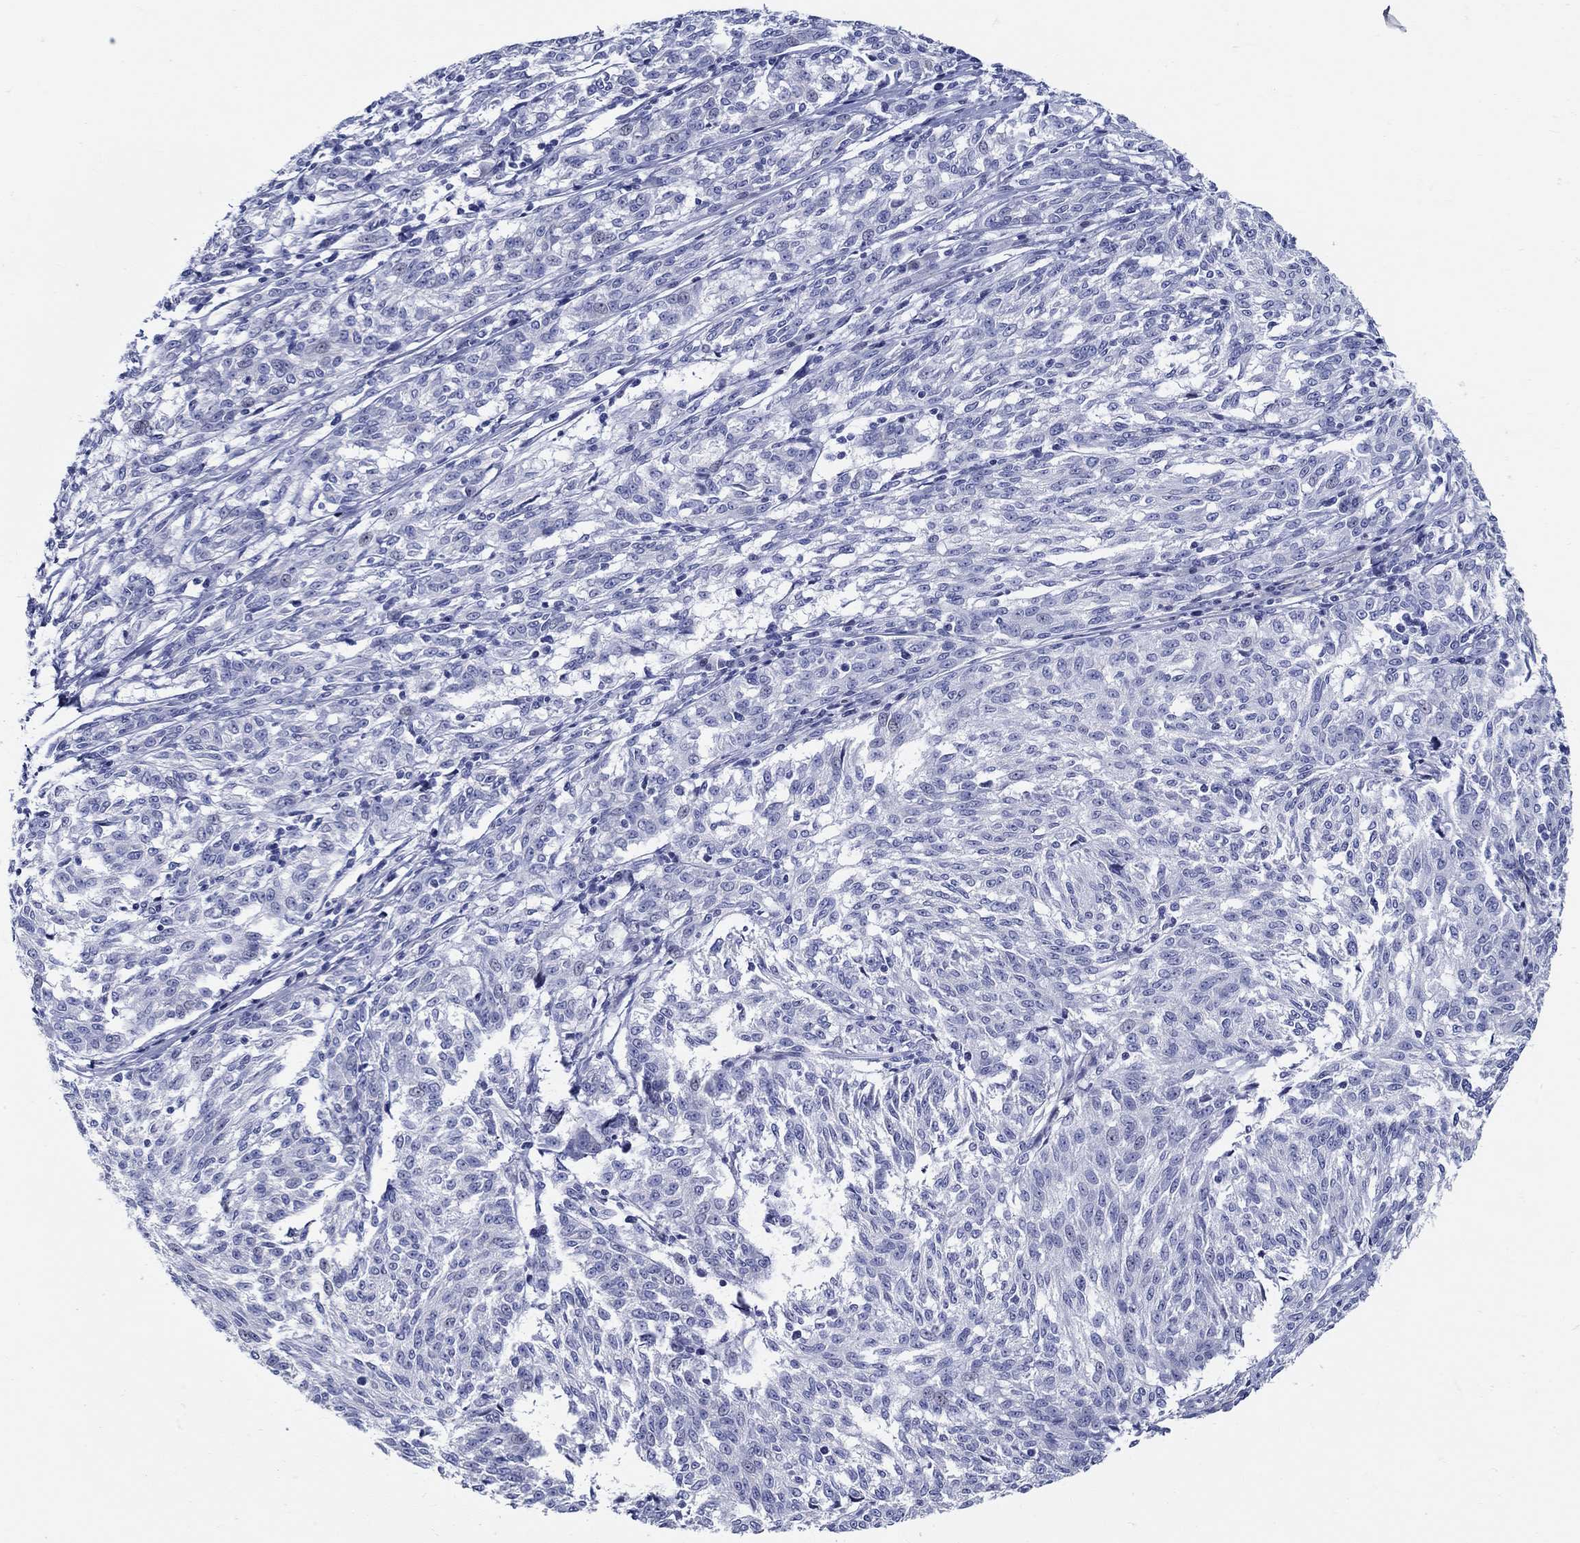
{"staining": {"intensity": "negative", "quantity": "none", "location": "none"}, "tissue": "melanoma", "cell_type": "Tumor cells", "image_type": "cancer", "snomed": [{"axis": "morphology", "description": "Malignant melanoma, NOS"}, {"axis": "topography", "description": "Skin"}], "caption": "Protein analysis of melanoma reveals no significant positivity in tumor cells. Nuclei are stained in blue.", "gene": "CRYGS", "patient": {"sex": "female", "age": 72}}